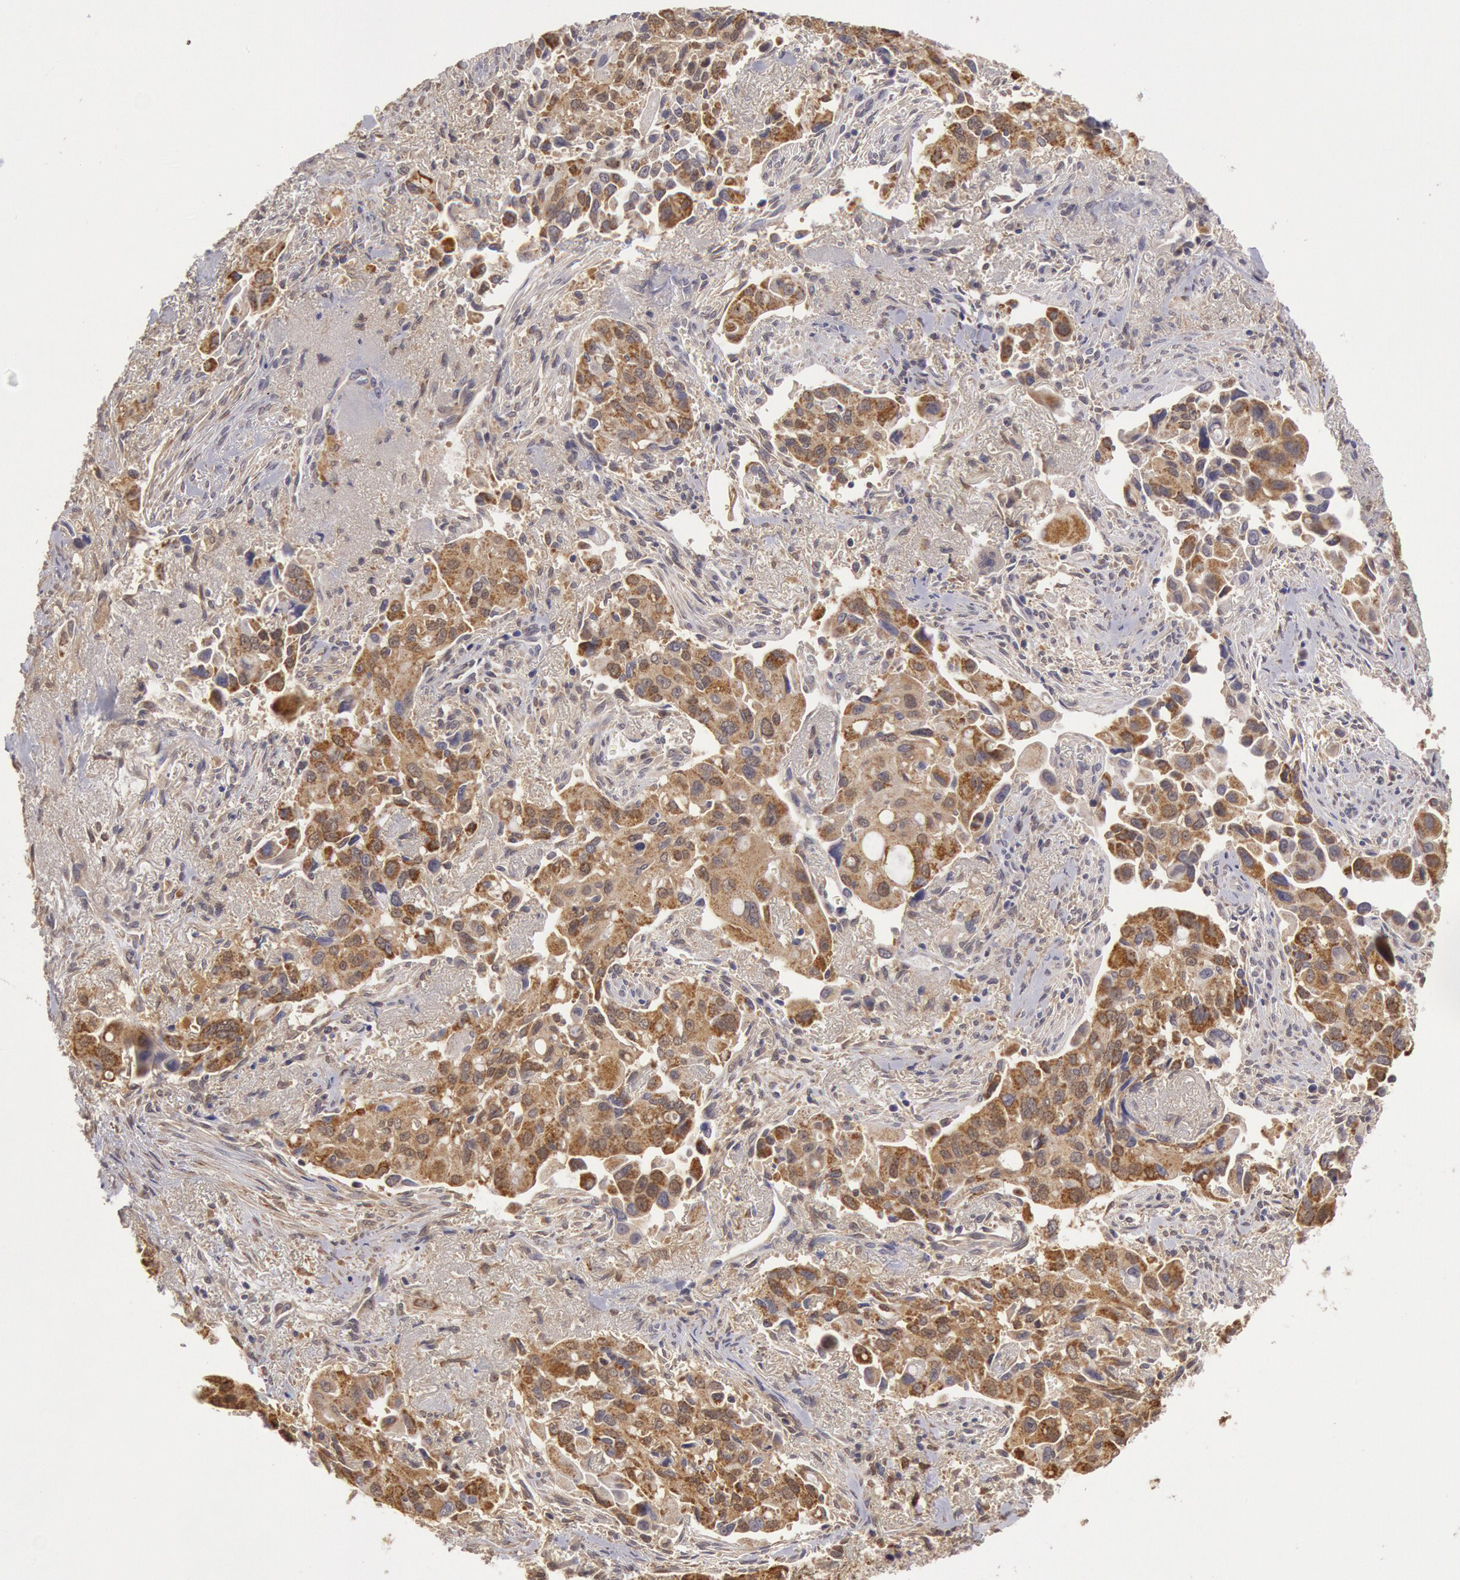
{"staining": {"intensity": "weak", "quantity": ">75%", "location": "cytoplasmic/membranous"}, "tissue": "lung cancer", "cell_type": "Tumor cells", "image_type": "cancer", "snomed": [{"axis": "morphology", "description": "Adenocarcinoma, NOS"}, {"axis": "topography", "description": "Lung"}], "caption": "Tumor cells exhibit weak cytoplasmic/membranous expression in about >75% of cells in lung cancer.", "gene": "MPST", "patient": {"sex": "male", "age": 68}}